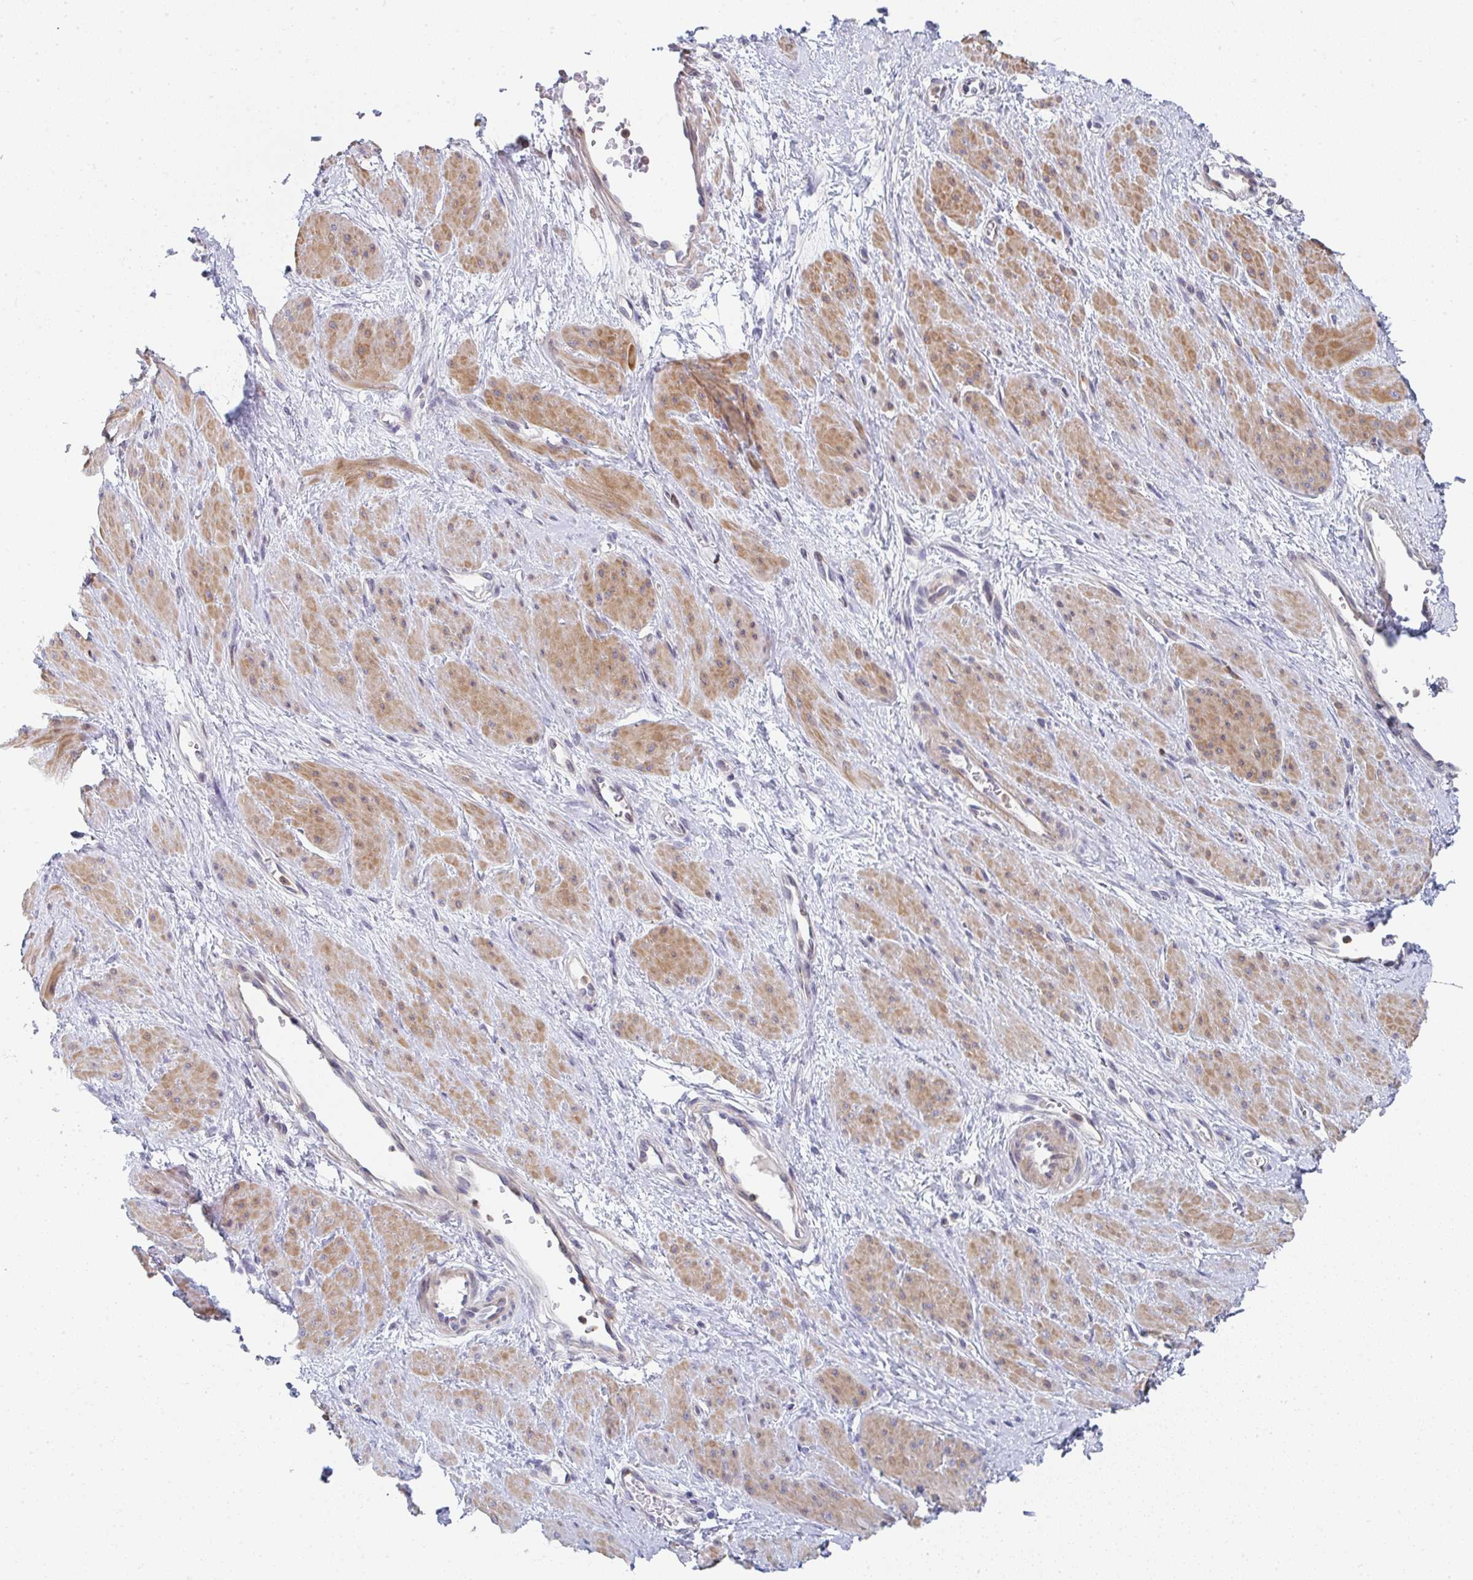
{"staining": {"intensity": "moderate", "quantity": "25%-75%", "location": "cytoplasmic/membranous"}, "tissue": "smooth muscle", "cell_type": "Smooth muscle cells", "image_type": "normal", "snomed": [{"axis": "morphology", "description": "Normal tissue, NOS"}, {"axis": "topography", "description": "Smooth muscle"}, {"axis": "topography", "description": "Uterus"}], "caption": "Smooth muscle cells show moderate cytoplasmic/membranous staining in about 25%-75% of cells in benign smooth muscle.", "gene": "KLHL33", "patient": {"sex": "female", "age": 39}}